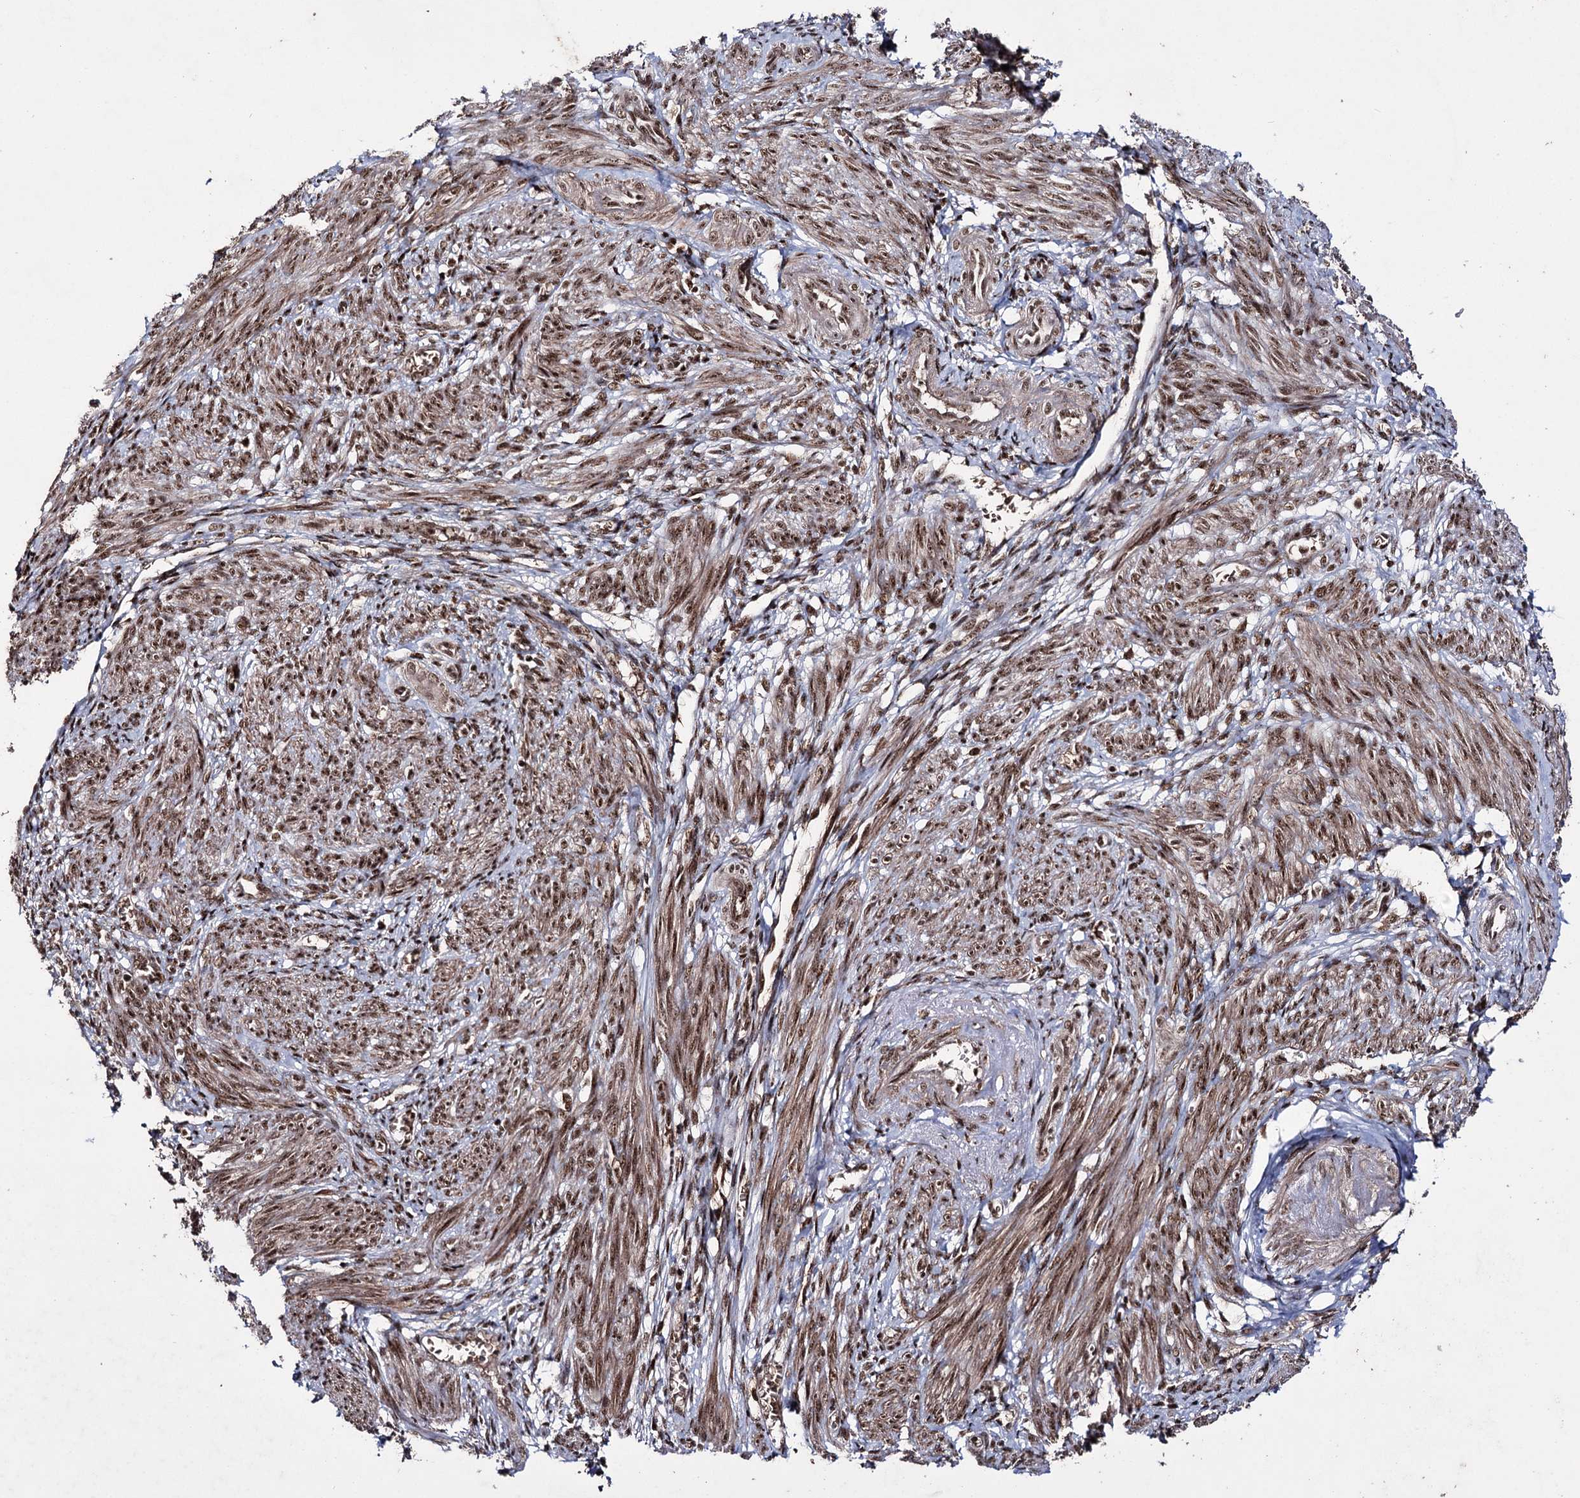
{"staining": {"intensity": "moderate", "quantity": ">75%", "location": "cytoplasmic/membranous,nuclear"}, "tissue": "smooth muscle", "cell_type": "Smooth muscle cells", "image_type": "normal", "snomed": [{"axis": "morphology", "description": "Normal tissue, NOS"}, {"axis": "topography", "description": "Smooth muscle"}], "caption": "Moderate cytoplasmic/membranous,nuclear protein positivity is seen in about >75% of smooth muscle cells in smooth muscle.", "gene": "PRPF40A", "patient": {"sex": "female", "age": 39}}